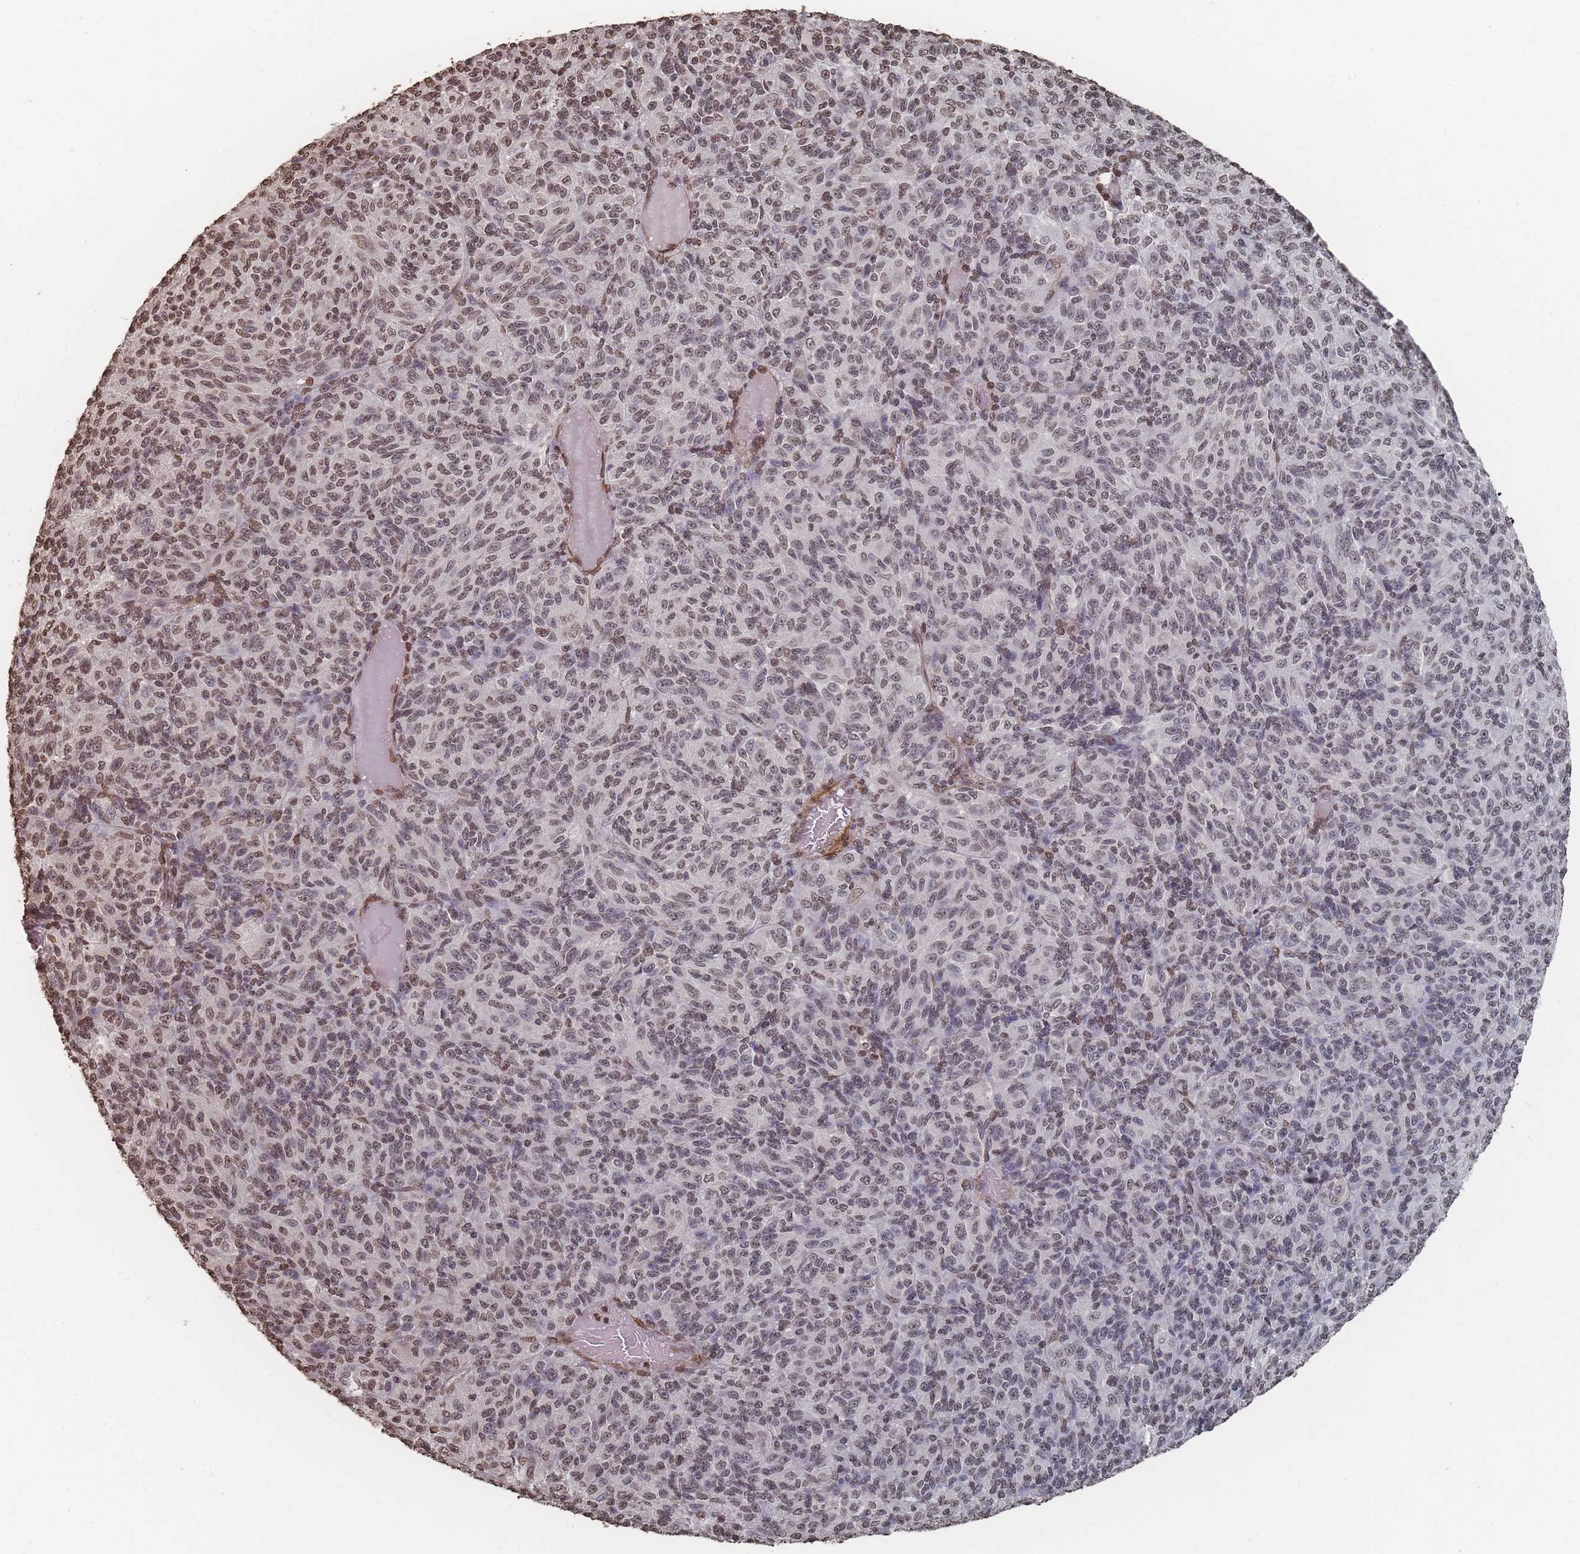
{"staining": {"intensity": "moderate", "quantity": "25%-75%", "location": "nuclear"}, "tissue": "melanoma", "cell_type": "Tumor cells", "image_type": "cancer", "snomed": [{"axis": "morphology", "description": "Malignant melanoma, Metastatic site"}, {"axis": "topography", "description": "Brain"}], "caption": "Immunohistochemistry (DAB) staining of human melanoma displays moderate nuclear protein expression in approximately 25%-75% of tumor cells.", "gene": "PLEKHG5", "patient": {"sex": "female", "age": 56}}